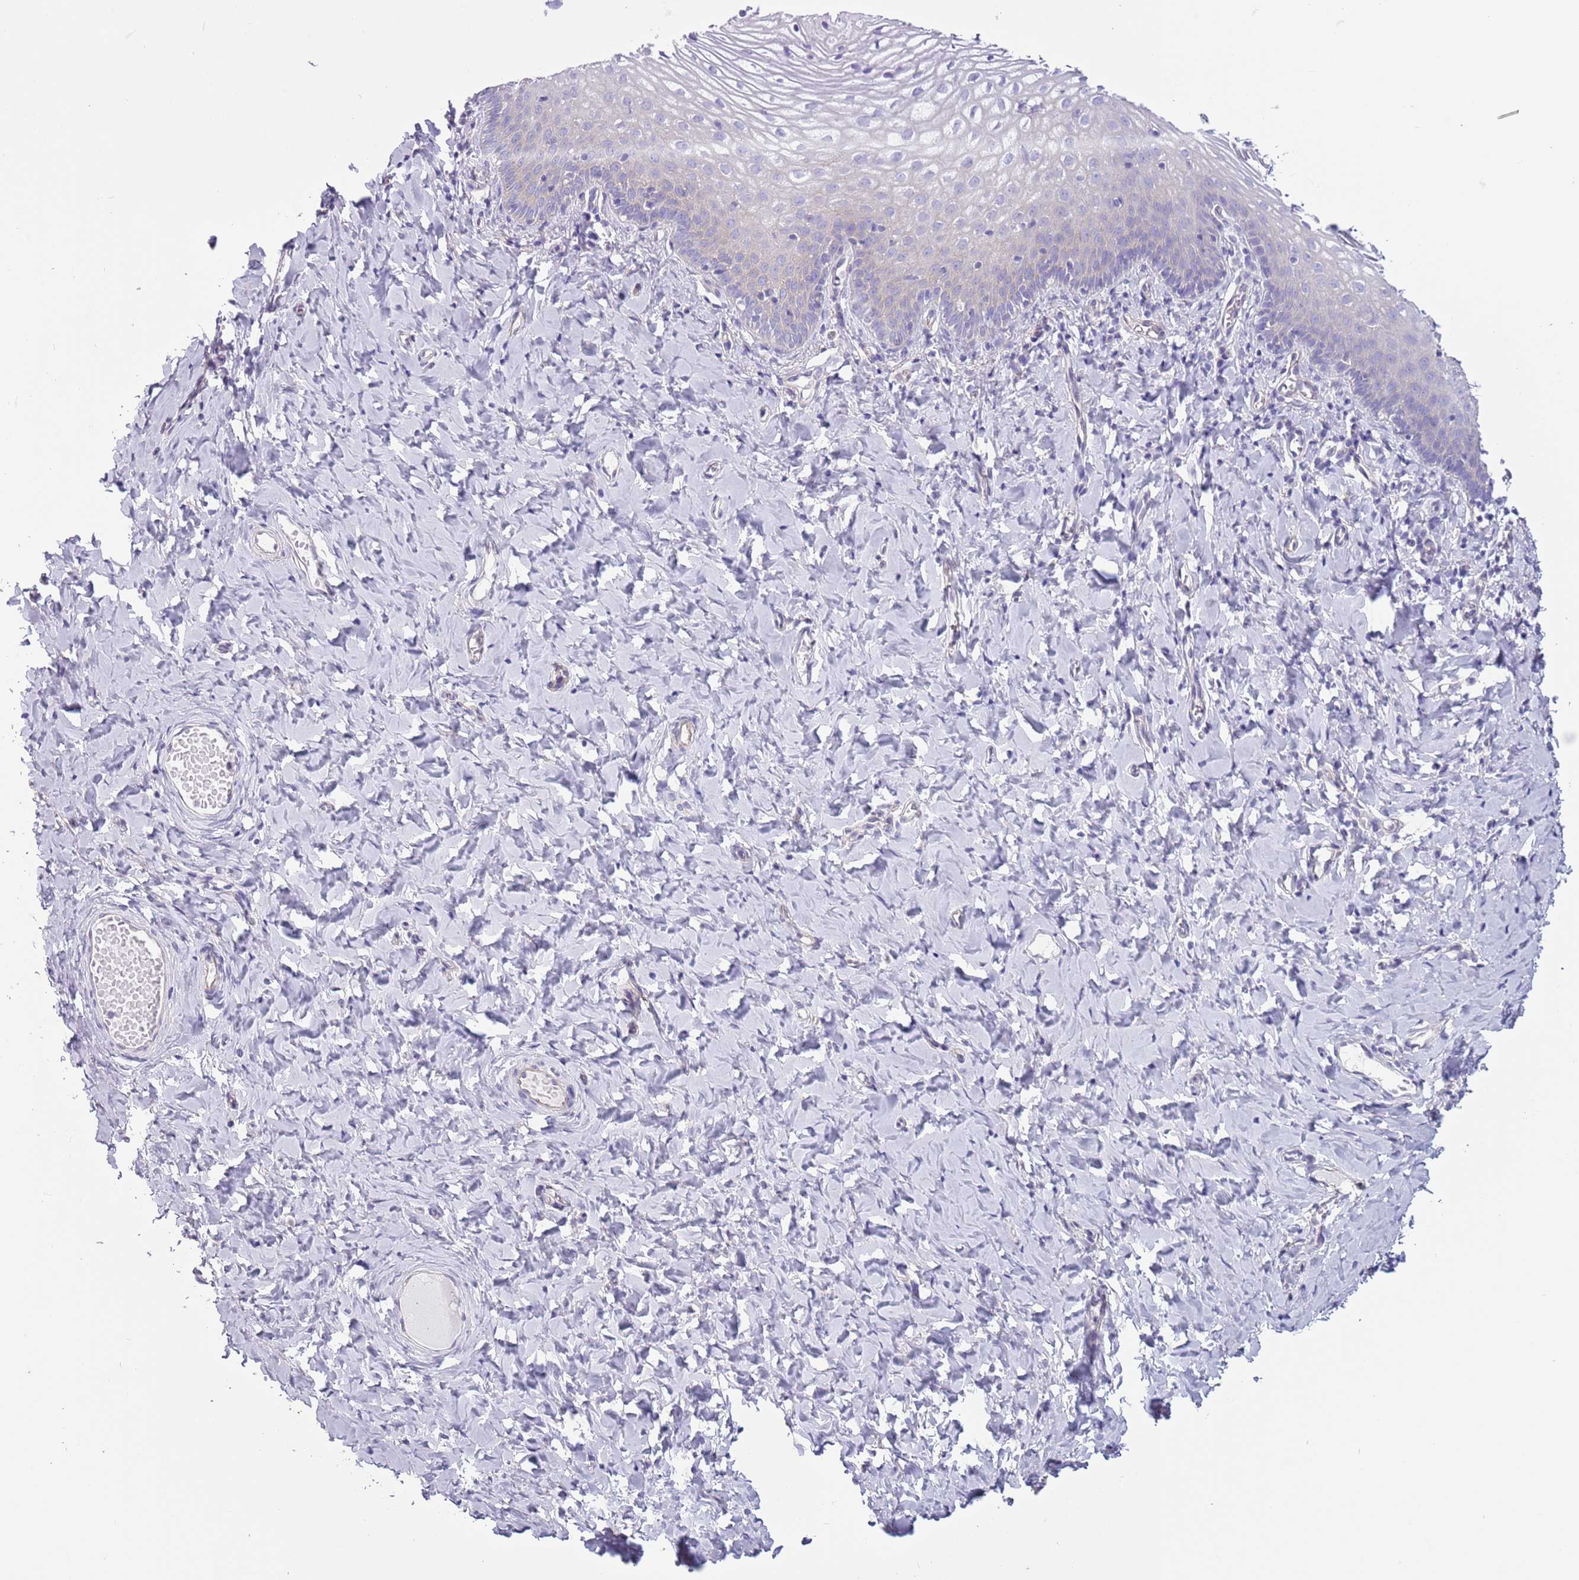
{"staining": {"intensity": "negative", "quantity": "none", "location": "none"}, "tissue": "vagina", "cell_type": "Squamous epithelial cells", "image_type": "normal", "snomed": [{"axis": "morphology", "description": "Normal tissue, NOS"}, {"axis": "topography", "description": "Vagina"}], "caption": "Immunohistochemistry histopathology image of normal vagina stained for a protein (brown), which reveals no expression in squamous epithelial cells.", "gene": "RBP3", "patient": {"sex": "female", "age": 60}}